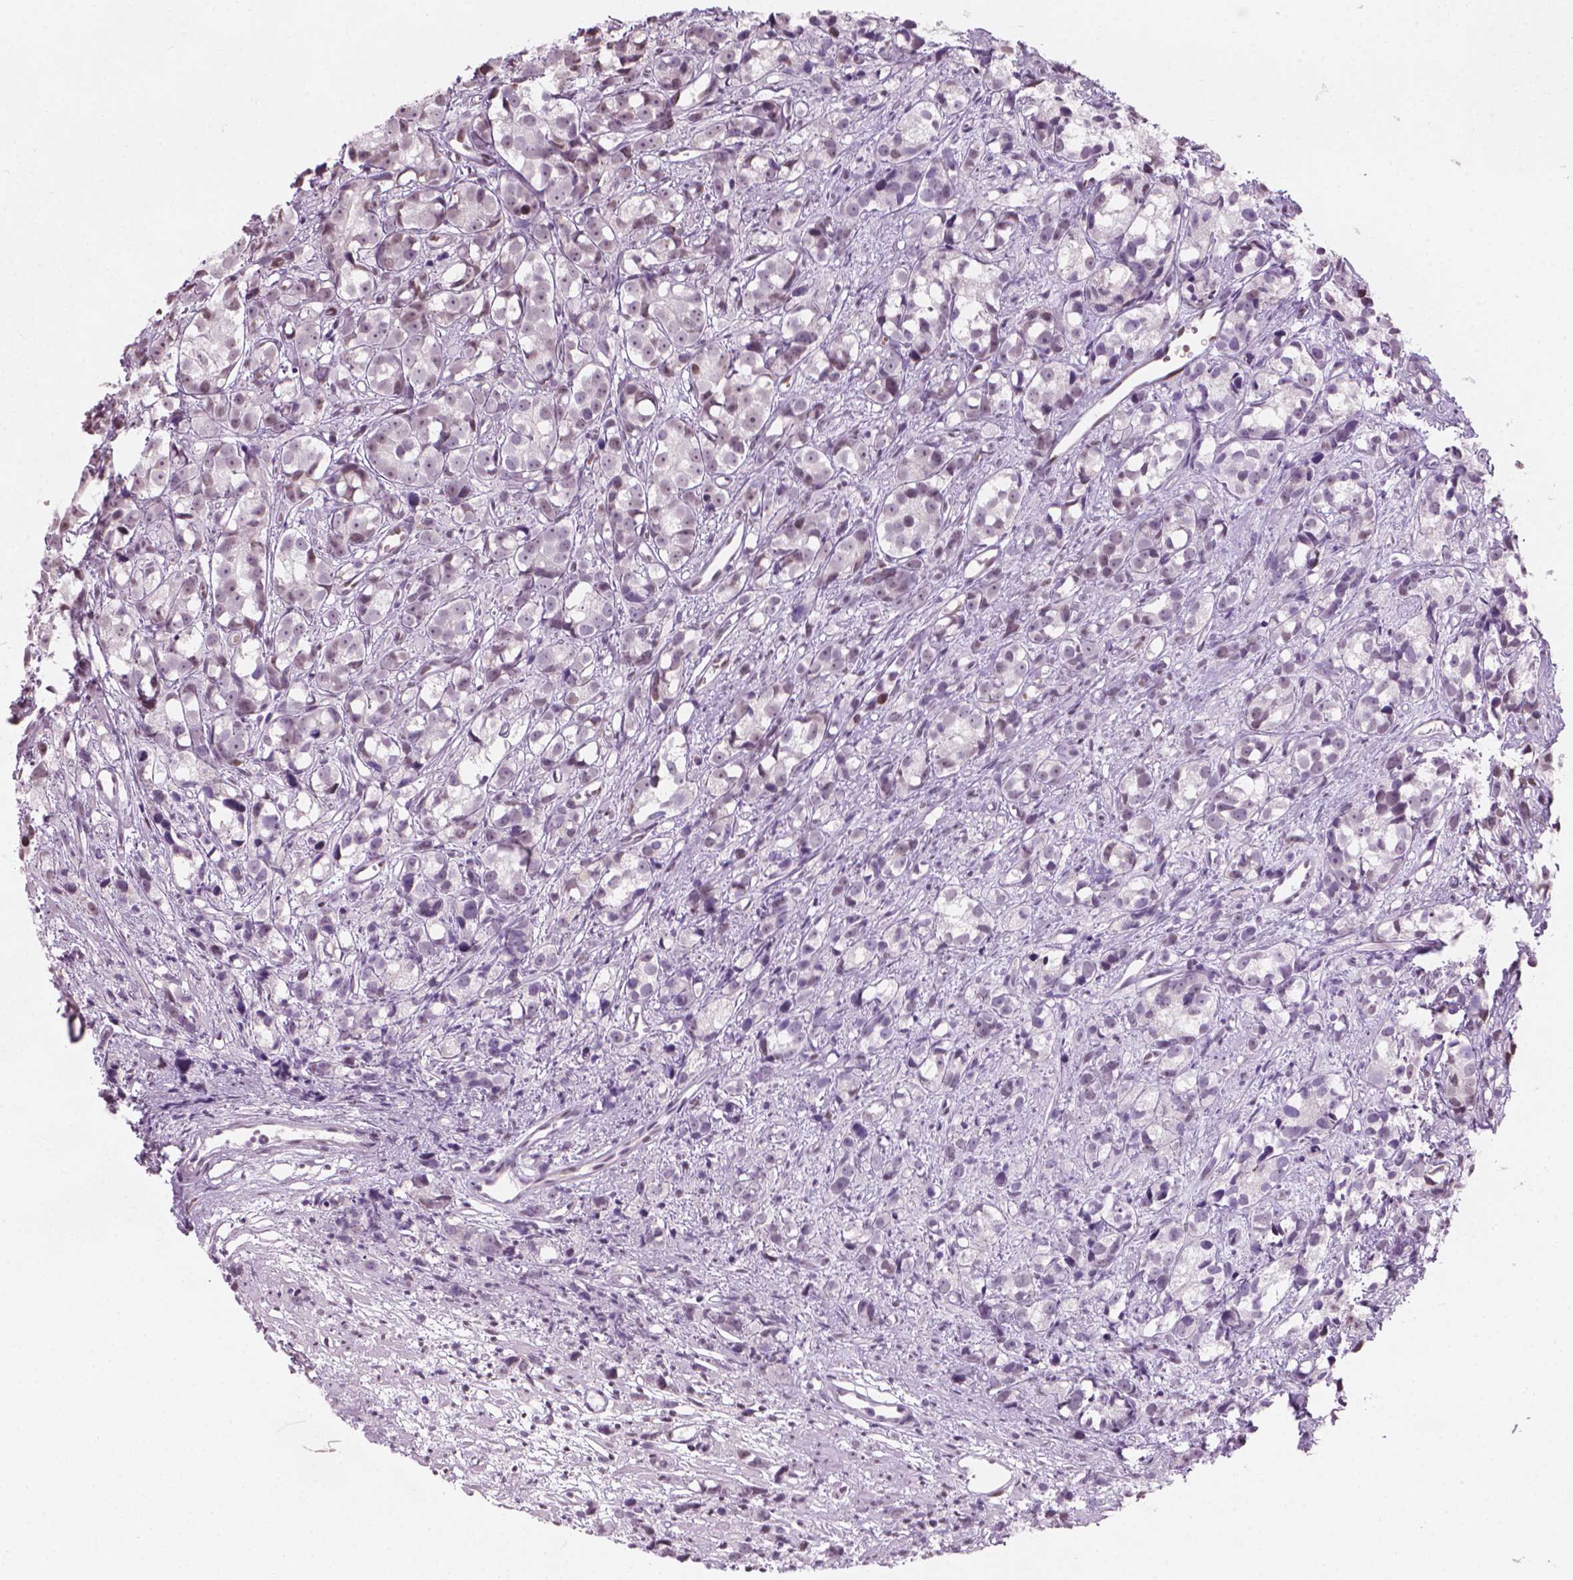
{"staining": {"intensity": "weak", "quantity": "<25%", "location": "nuclear"}, "tissue": "prostate cancer", "cell_type": "Tumor cells", "image_type": "cancer", "snomed": [{"axis": "morphology", "description": "Adenocarcinoma, High grade"}, {"axis": "topography", "description": "Prostate"}], "caption": "A micrograph of adenocarcinoma (high-grade) (prostate) stained for a protein displays no brown staining in tumor cells.", "gene": "PIAS2", "patient": {"sex": "male", "age": 77}}